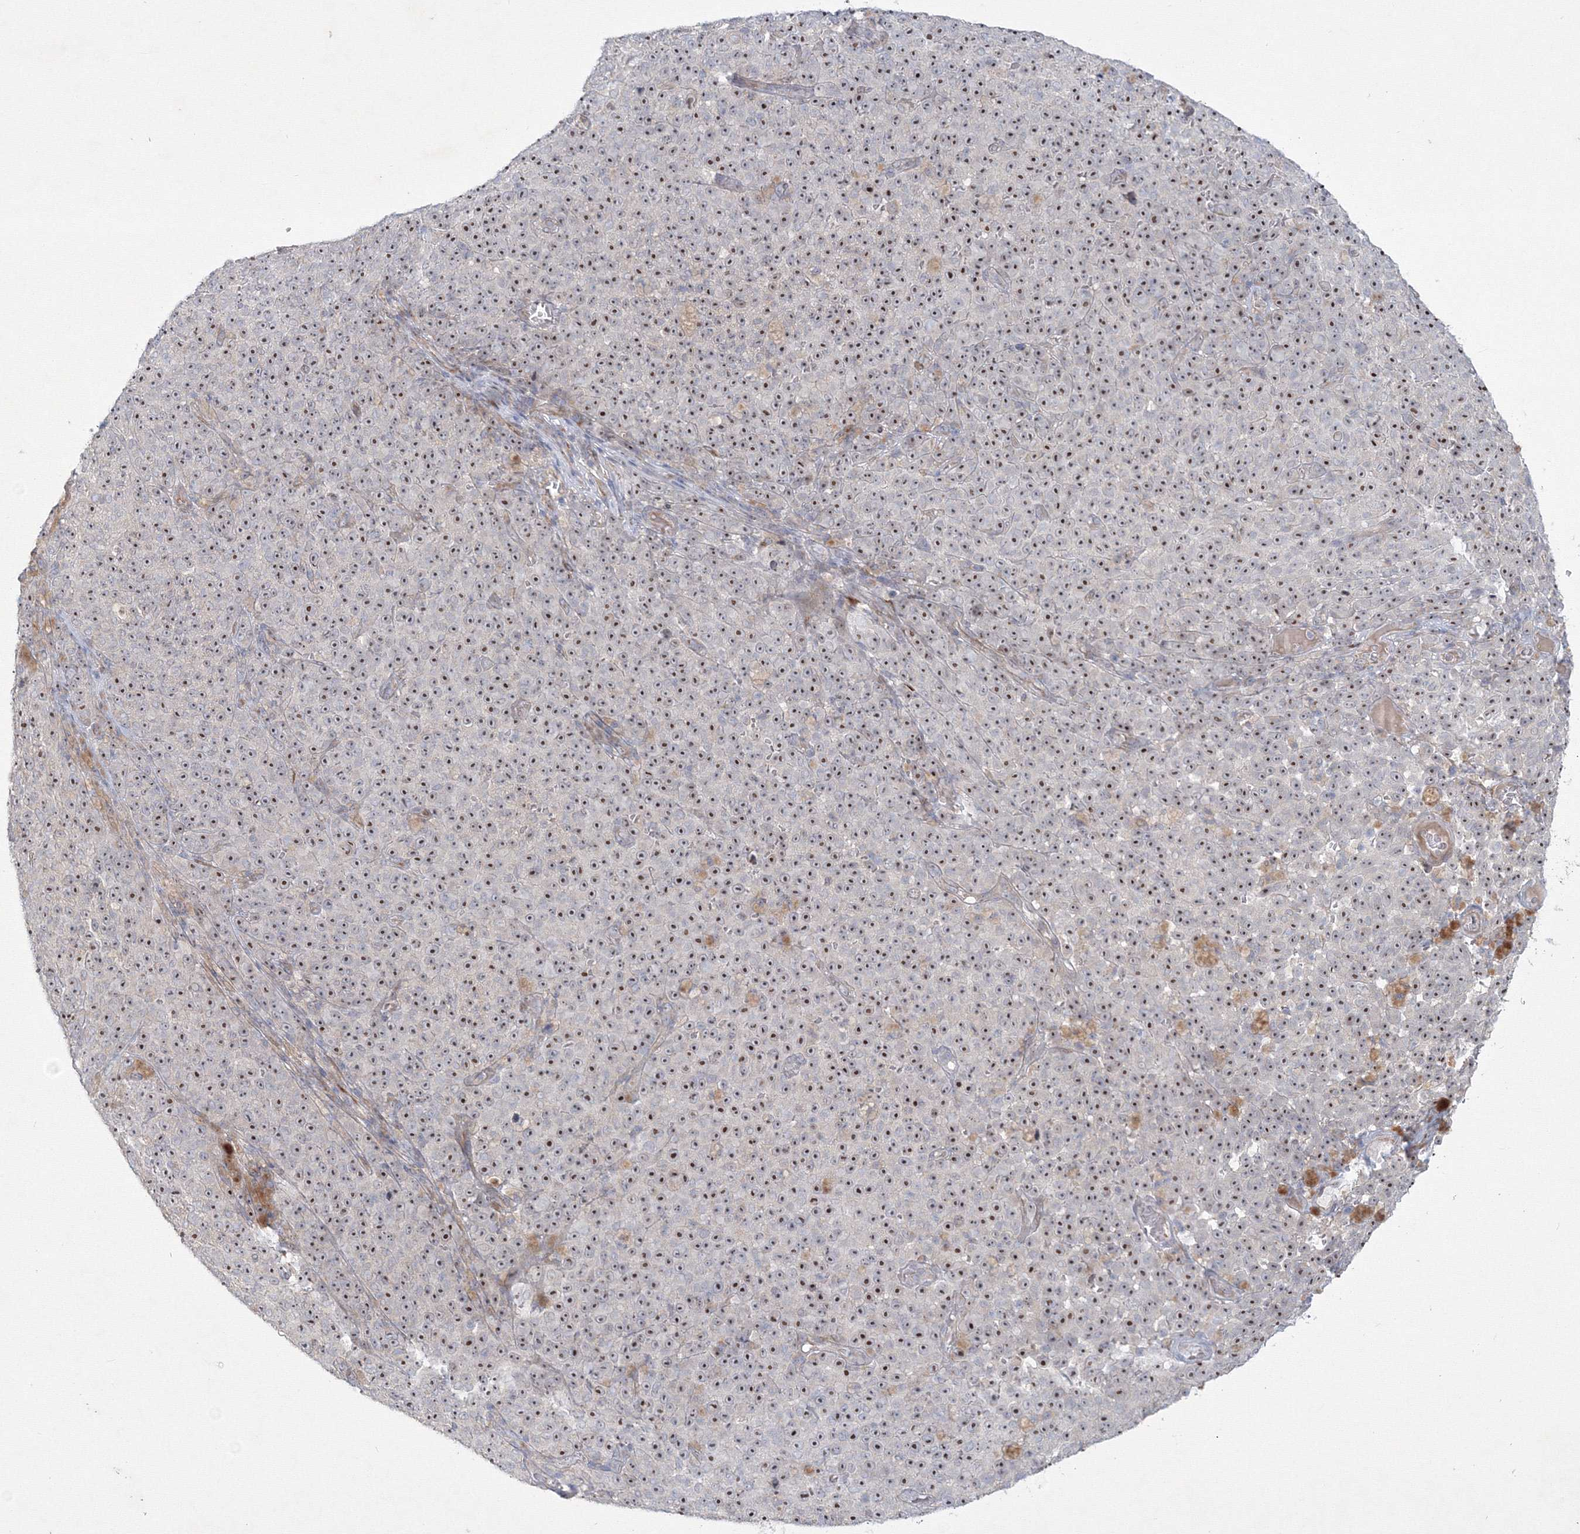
{"staining": {"intensity": "moderate", "quantity": "25%-75%", "location": "nuclear"}, "tissue": "melanoma", "cell_type": "Tumor cells", "image_type": "cancer", "snomed": [{"axis": "morphology", "description": "Malignant melanoma, NOS"}, {"axis": "topography", "description": "Skin"}], "caption": "Tumor cells show moderate nuclear expression in about 25%-75% of cells in malignant melanoma. Using DAB (brown) and hematoxylin (blue) stains, captured at high magnification using brightfield microscopy.", "gene": "WDR49", "patient": {"sex": "female", "age": 82}}